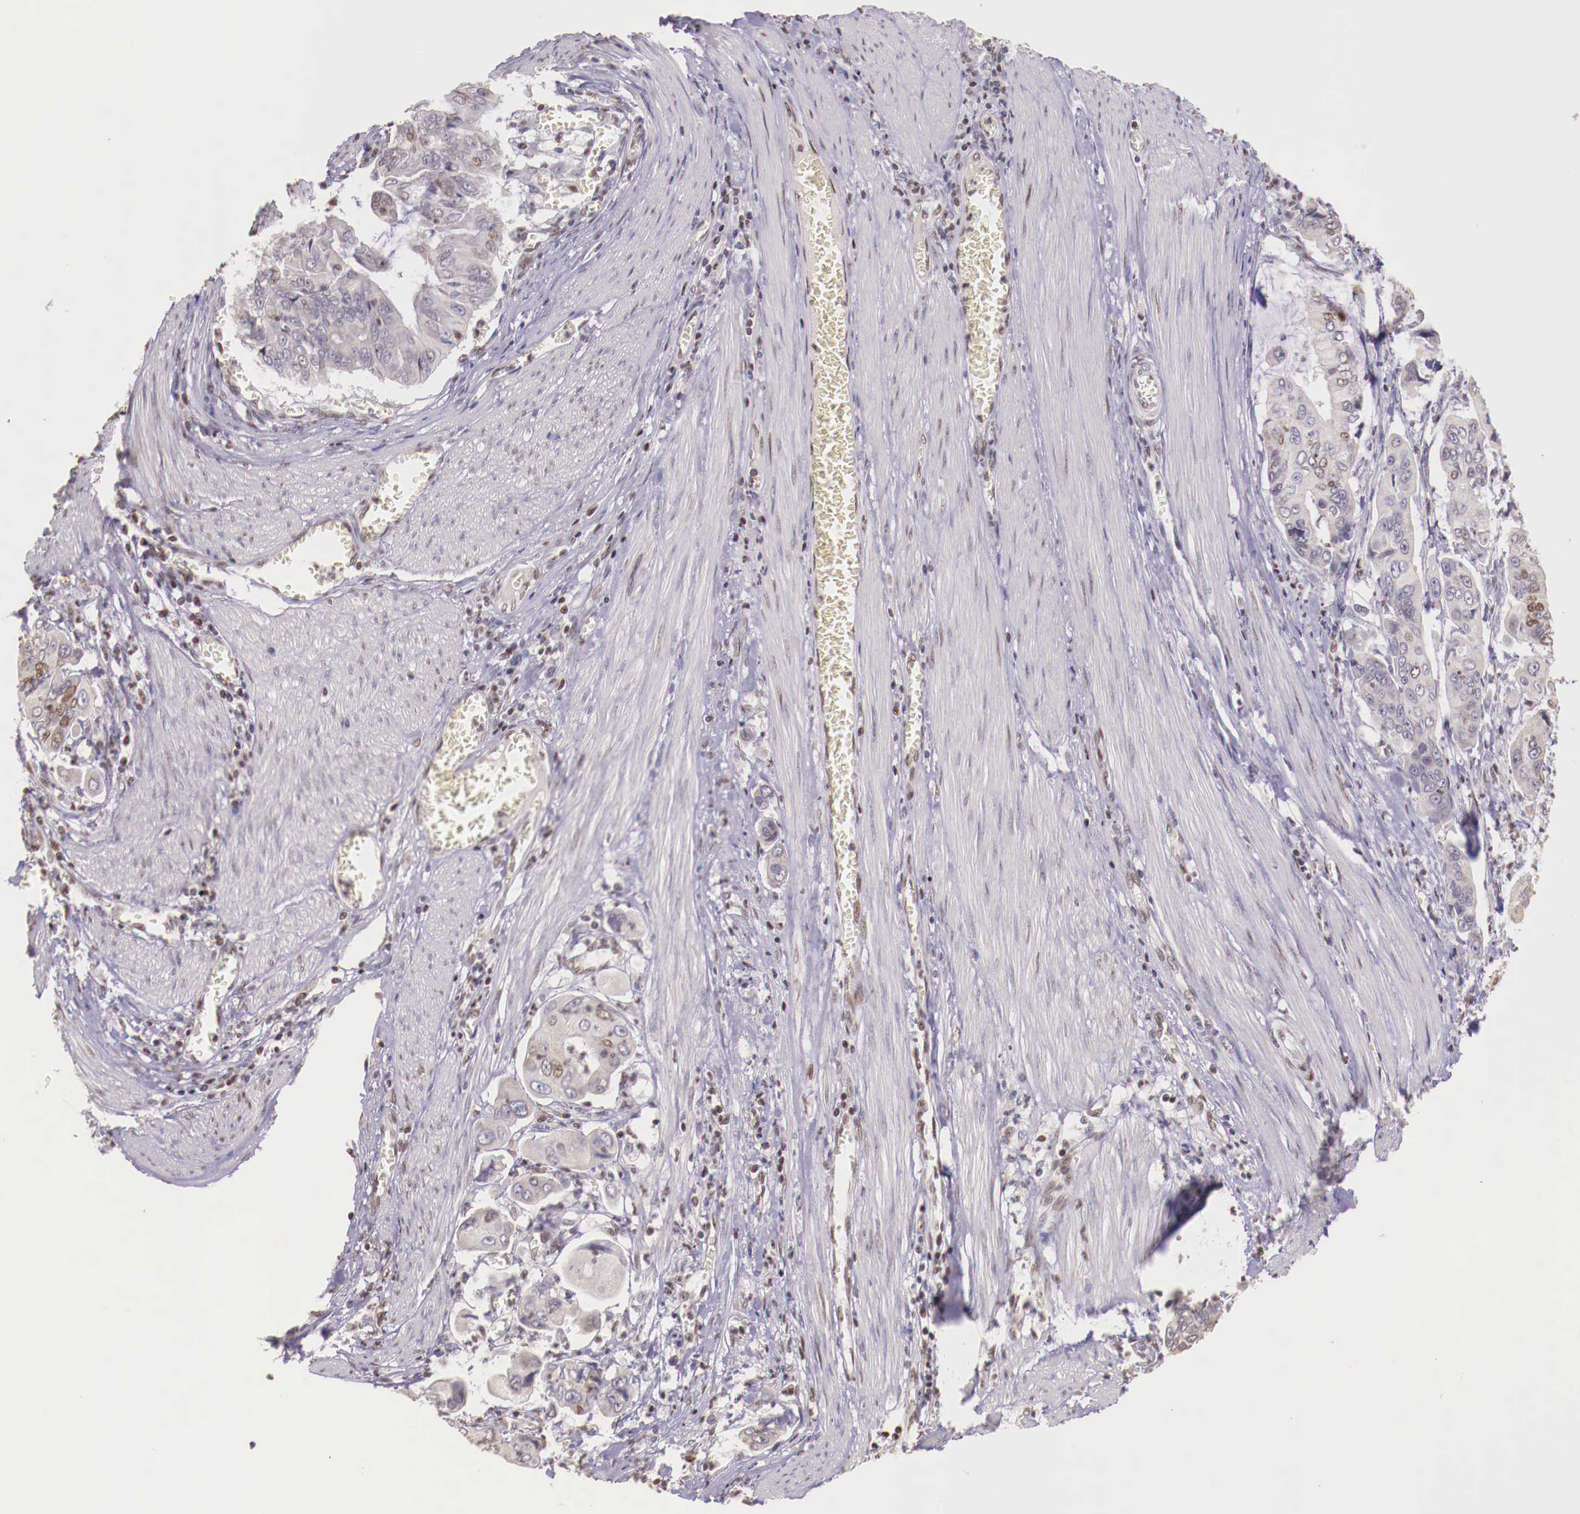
{"staining": {"intensity": "negative", "quantity": "none", "location": "none"}, "tissue": "stomach cancer", "cell_type": "Tumor cells", "image_type": "cancer", "snomed": [{"axis": "morphology", "description": "Adenocarcinoma, NOS"}, {"axis": "topography", "description": "Stomach, upper"}], "caption": "IHC of stomach adenocarcinoma exhibits no positivity in tumor cells. (DAB (3,3'-diaminobenzidine) immunohistochemistry visualized using brightfield microscopy, high magnification).", "gene": "SP1", "patient": {"sex": "male", "age": 80}}